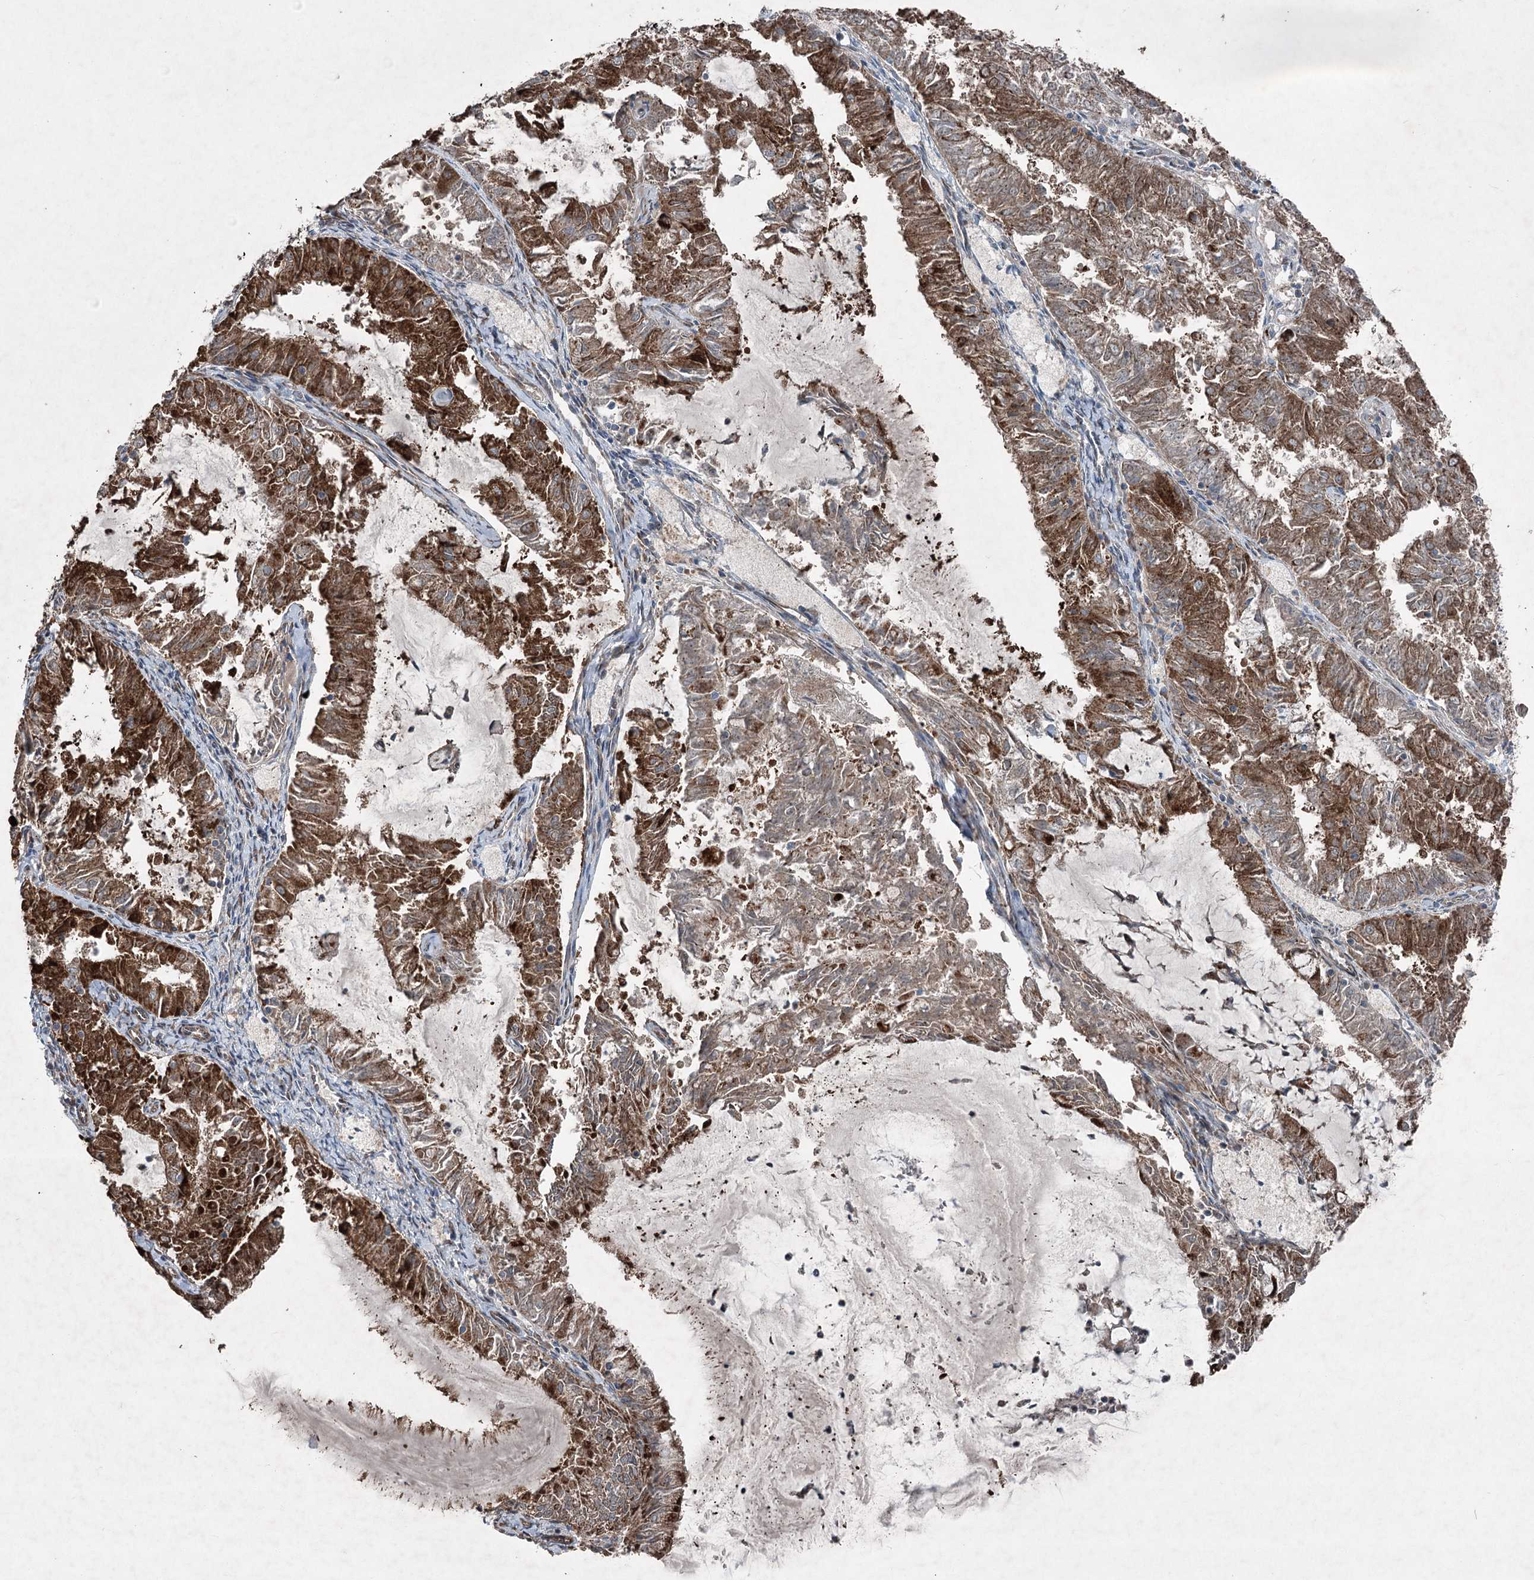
{"staining": {"intensity": "strong", "quantity": "25%-75%", "location": "cytoplasmic/membranous"}, "tissue": "endometrial cancer", "cell_type": "Tumor cells", "image_type": "cancer", "snomed": [{"axis": "morphology", "description": "Adenocarcinoma, NOS"}, {"axis": "topography", "description": "Endometrium"}], "caption": "Immunohistochemistry image of human endometrial cancer stained for a protein (brown), which demonstrates high levels of strong cytoplasmic/membranous staining in approximately 25%-75% of tumor cells.", "gene": "SERINC5", "patient": {"sex": "female", "age": 57}}